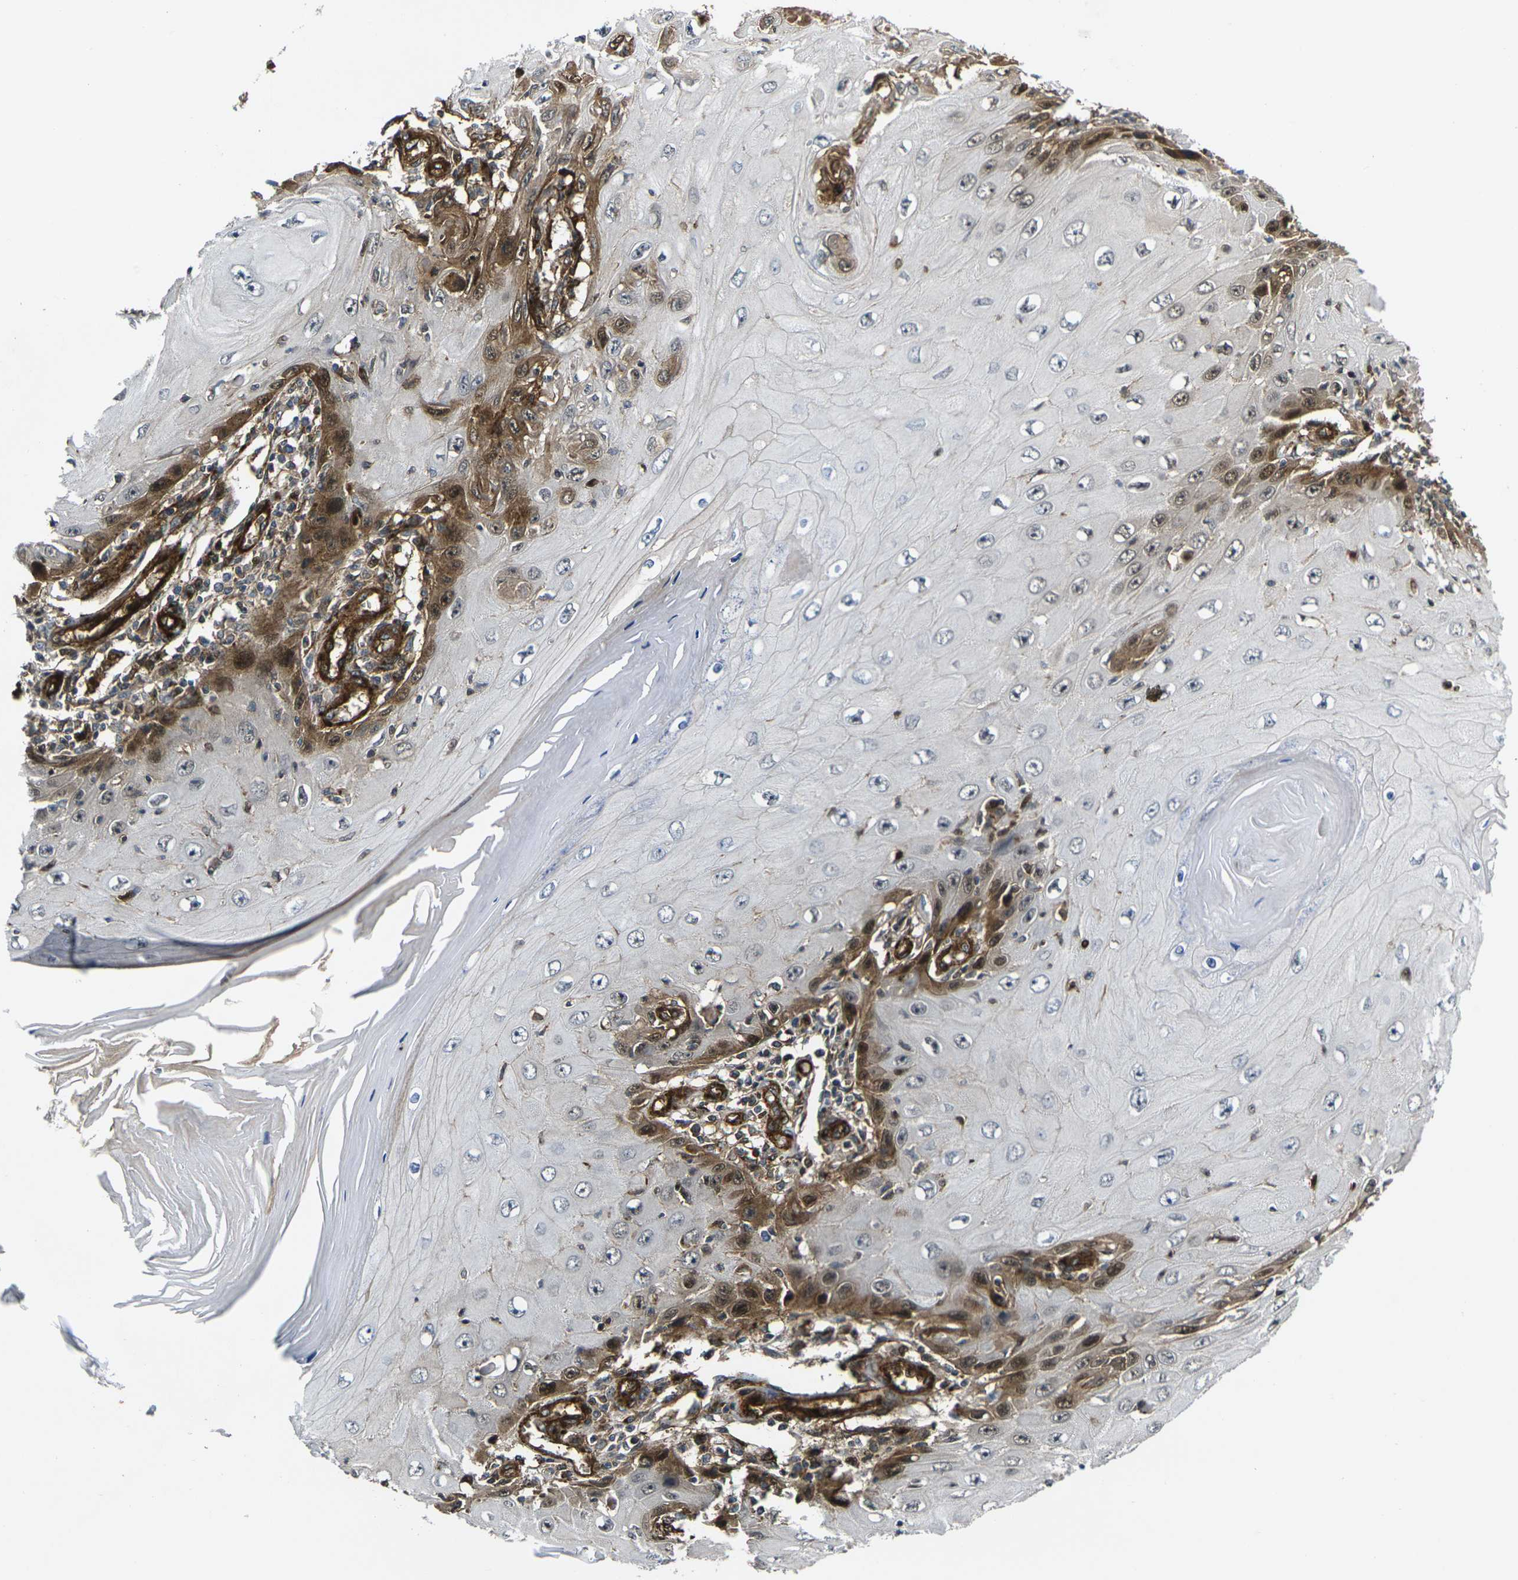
{"staining": {"intensity": "moderate", "quantity": "25%-75%", "location": "cytoplasmic/membranous,nuclear"}, "tissue": "skin cancer", "cell_type": "Tumor cells", "image_type": "cancer", "snomed": [{"axis": "morphology", "description": "Squamous cell carcinoma, NOS"}, {"axis": "topography", "description": "Skin"}], "caption": "Immunohistochemistry photomicrograph of human skin squamous cell carcinoma stained for a protein (brown), which displays medium levels of moderate cytoplasmic/membranous and nuclear staining in about 25%-75% of tumor cells.", "gene": "ECE1", "patient": {"sex": "female", "age": 73}}